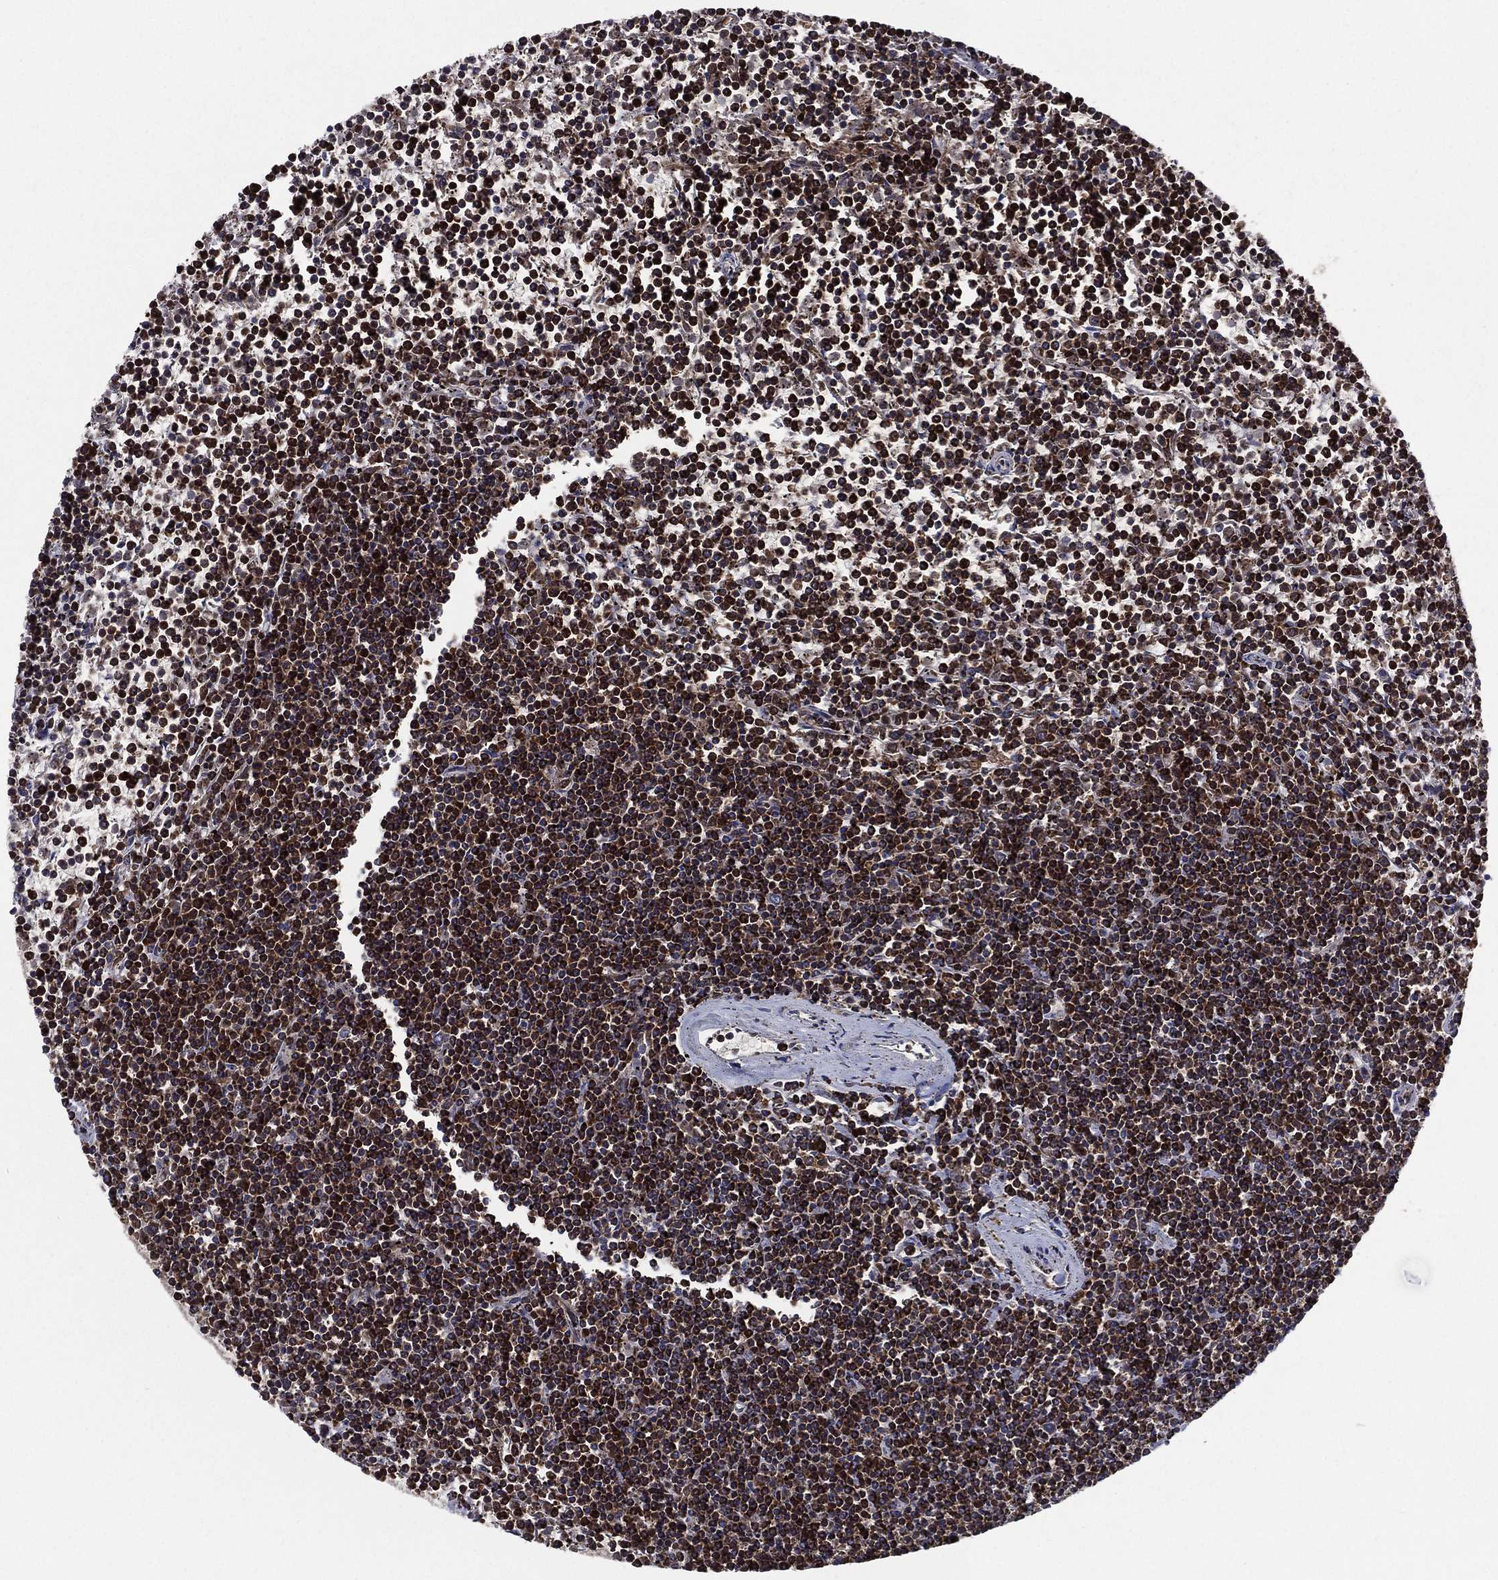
{"staining": {"intensity": "strong", "quantity": ">75%", "location": "cytoplasmic/membranous"}, "tissue": "lymphoma", "cell_type": "Tumor cells", "image_type": "cancer", "snomed": [{"axis": "morphology", "description": "Malignant lymphoma, non-Hodgkin's type, Low grade"}, {"axis": "topography", "description": "Spleen"}], "caption": "The photomicrograph displays a brown stain indicating the presence of a protein in the cytoplasmic/membranous of tumor cells in lymphoma. The staining is performed using DAB (3,3'-diaminobenzidine) brown chromogen to label protein expression. The nuclei are counter-stained blue using hematoxylin.", "gene": "ANKRD37", "patient": {"sex": "female", "age": 19}}